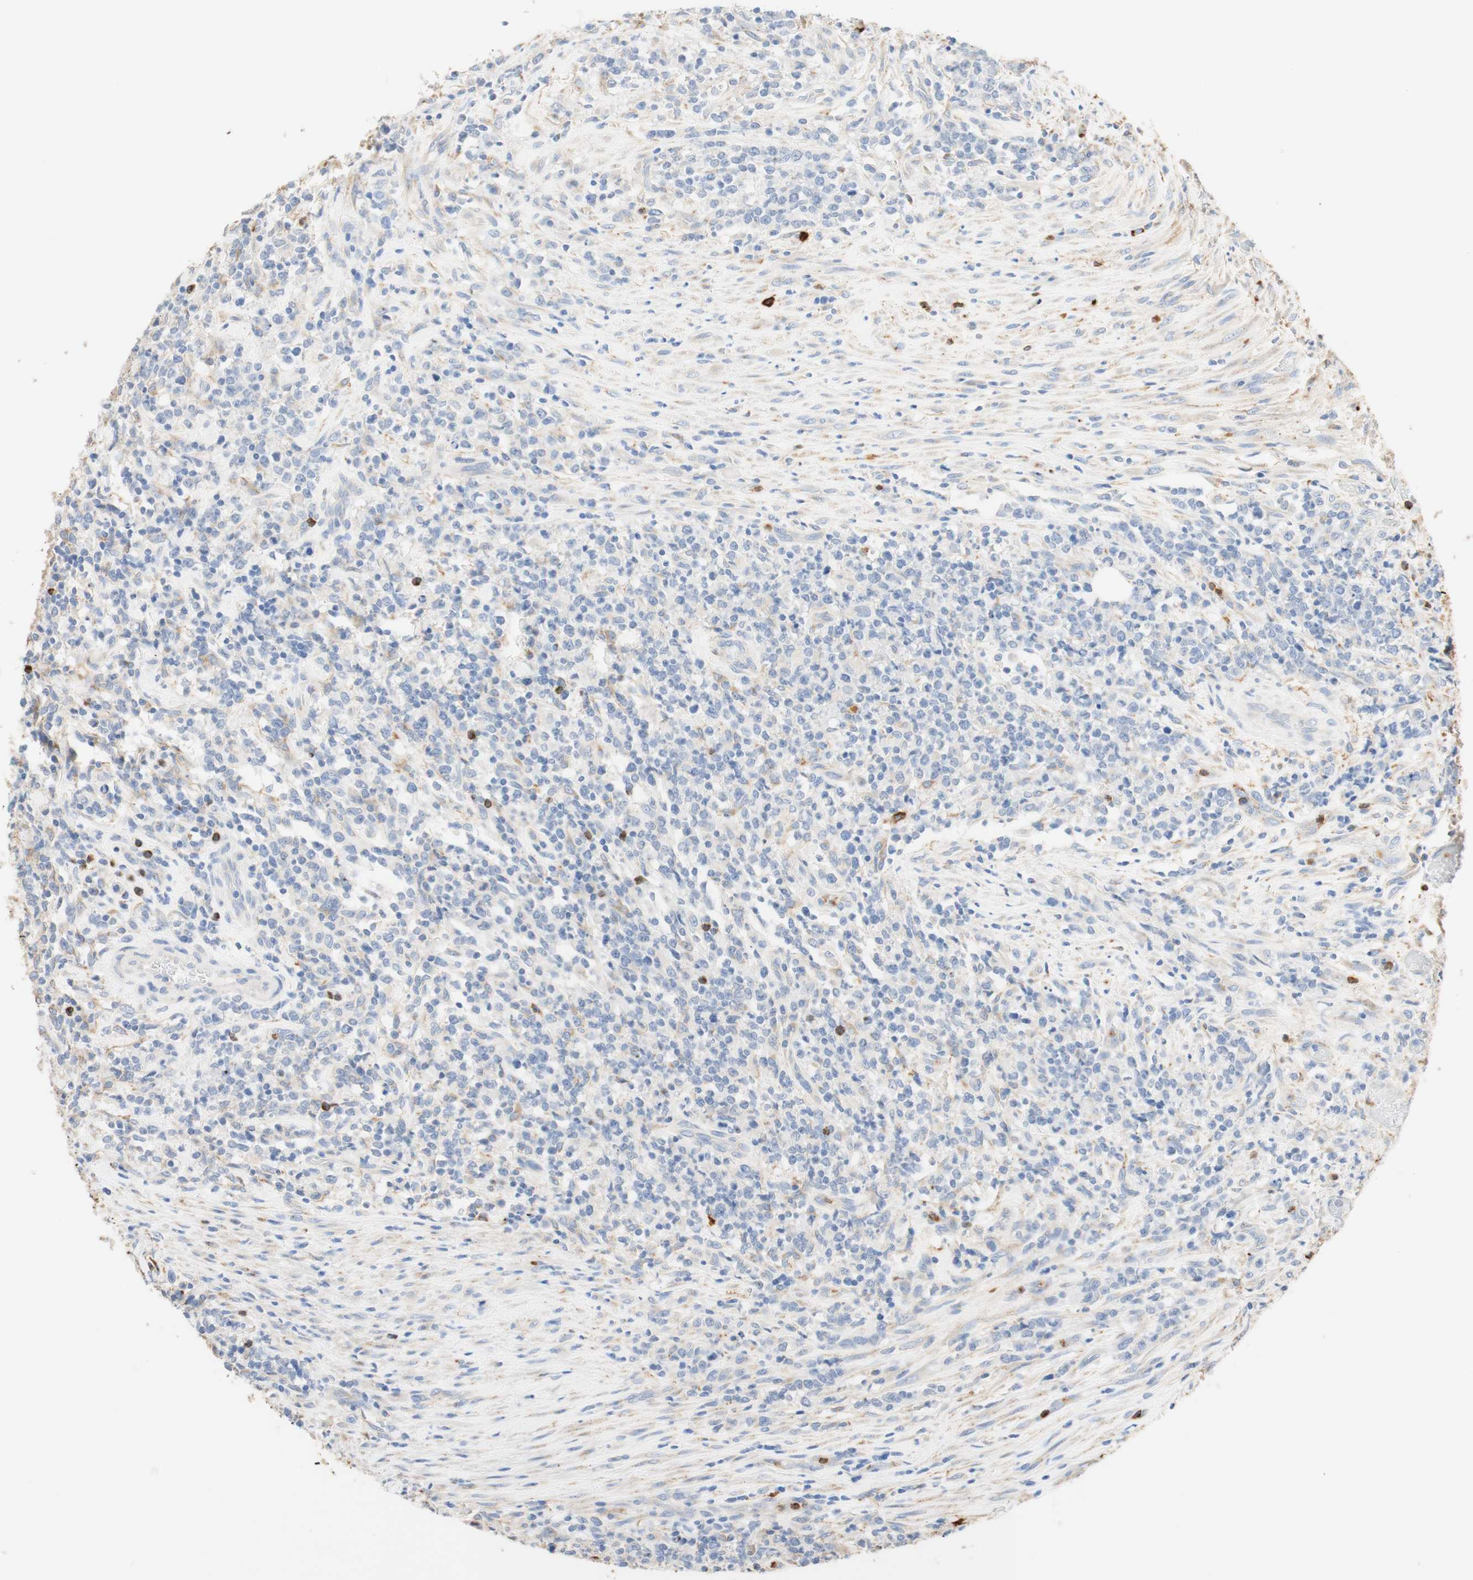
{"staining": {"intensity": "strong", "quantity": "<25%", "location": "cytoplasmic/membranous"}, "tissue": "lymphoma", "cell_type": "Tumor cells", "image_type": "cancer", "snomed": [{"axis": "morphology", "description": "Malignant lymphoma, non-Hodgkin's type, High grade"}, {"axis": "topography", "description": "Soft tissue"}], "caption": "DAB (3,3'-diaminobenzidine) immunohistochemical staining of human lymphoma displays strong cytoplasmic/membranous protein staining in about <25% of tumor cells. (DAB IHC with brightfield microscopy, high magnification).", "gene": "CD63", "patient": {"sex": "male", "age": 18}}